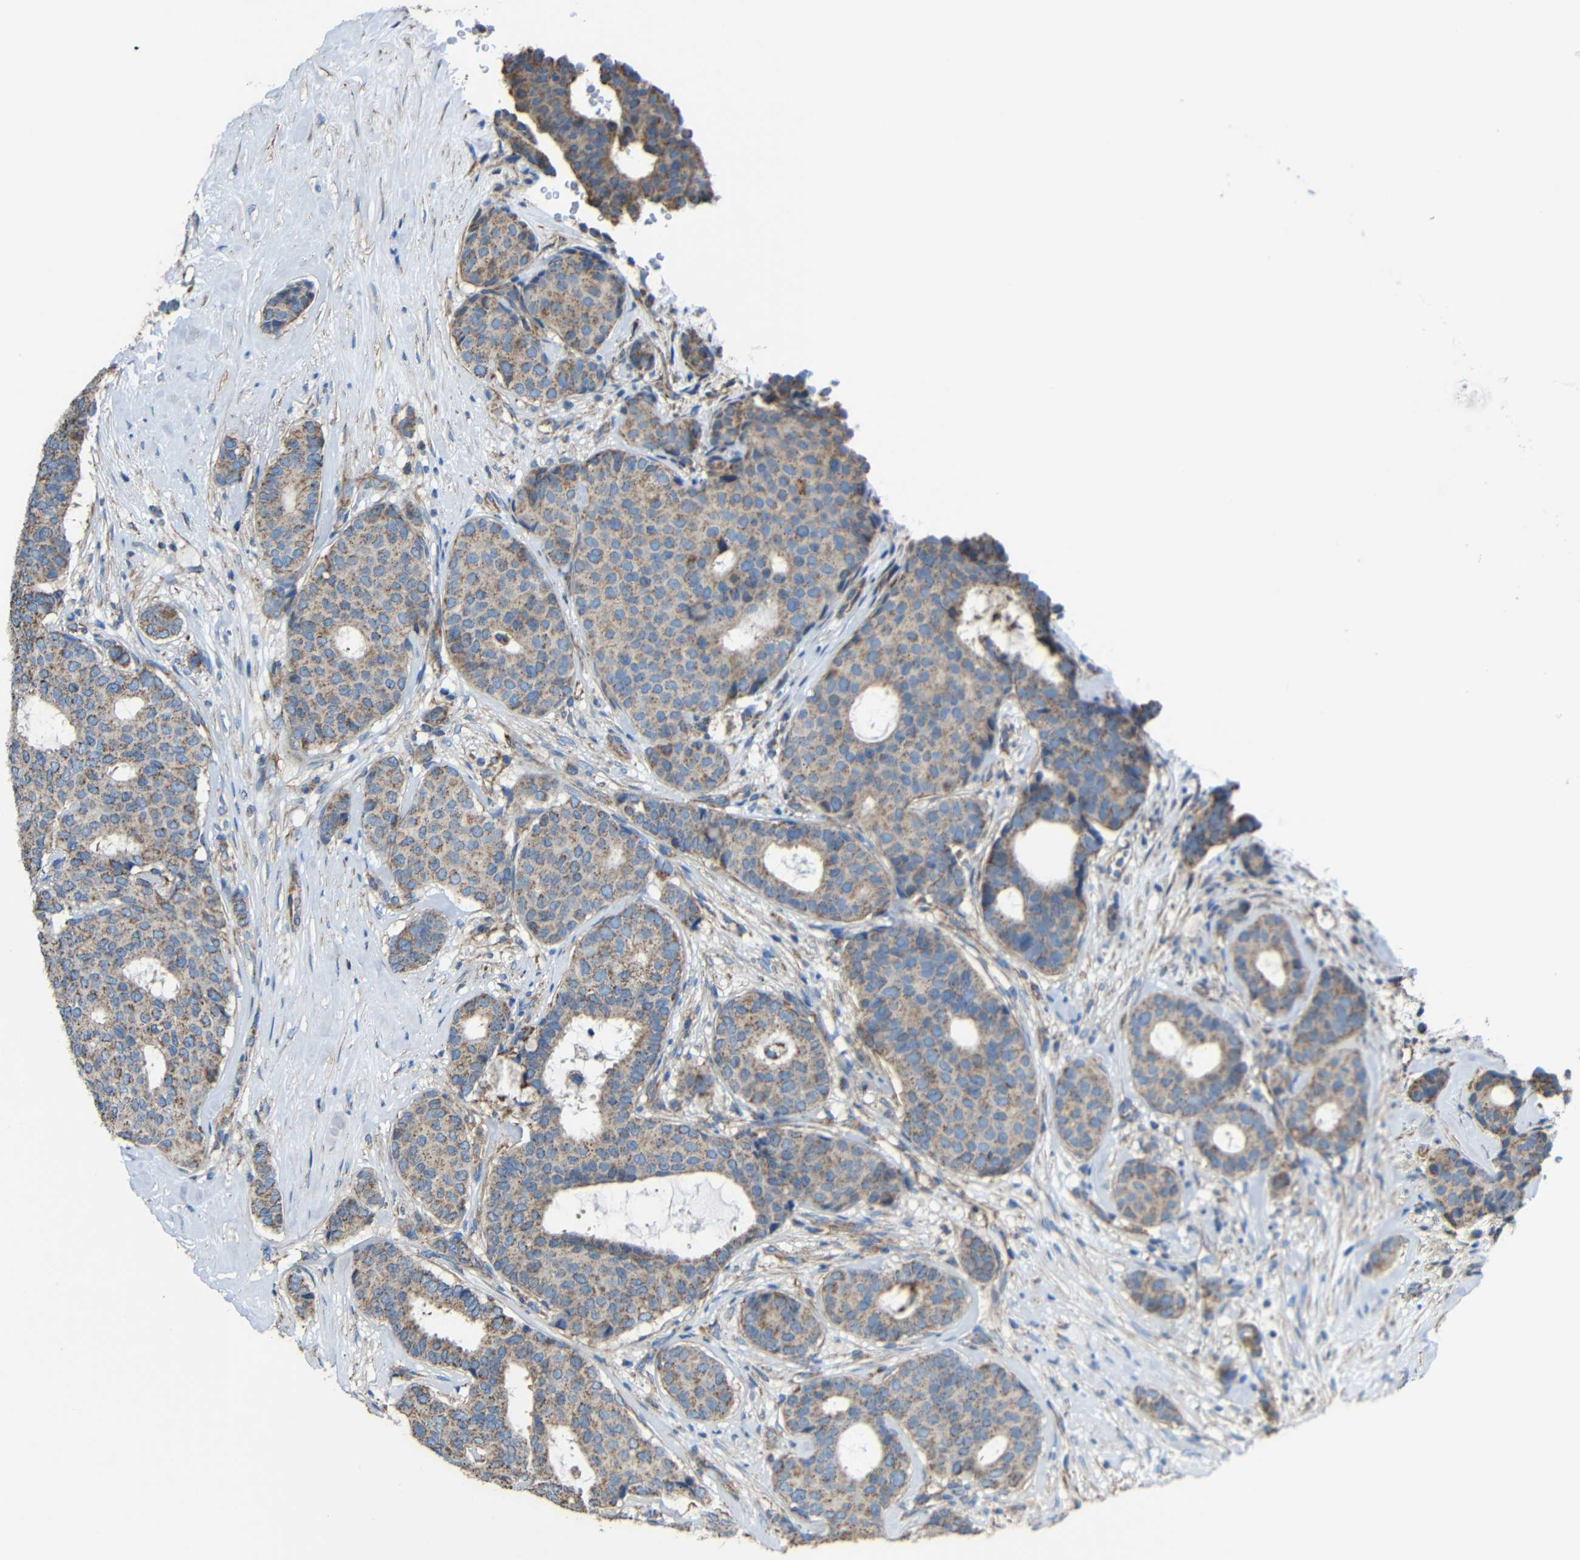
{"staining": {"intensity": "weak", "quantity": ">75%", "location": "cytoplasmic/membranous"}, "tissue": "breast cancer", "cell_type": "Tumor cells", "image_type": "cancer", "snomed": [{"axis": "morphology", "description": "Duct carcinoma"}, {"axis": "topography", "description": "Breast"}], "caption": "Tumor cells show weak cytoplasmic/membranous positivity in about >75% of cells in invasive ductal carcinoma (breast).", "gene": "INTS6L", "patient": {"sex": "female", "age": 75}}